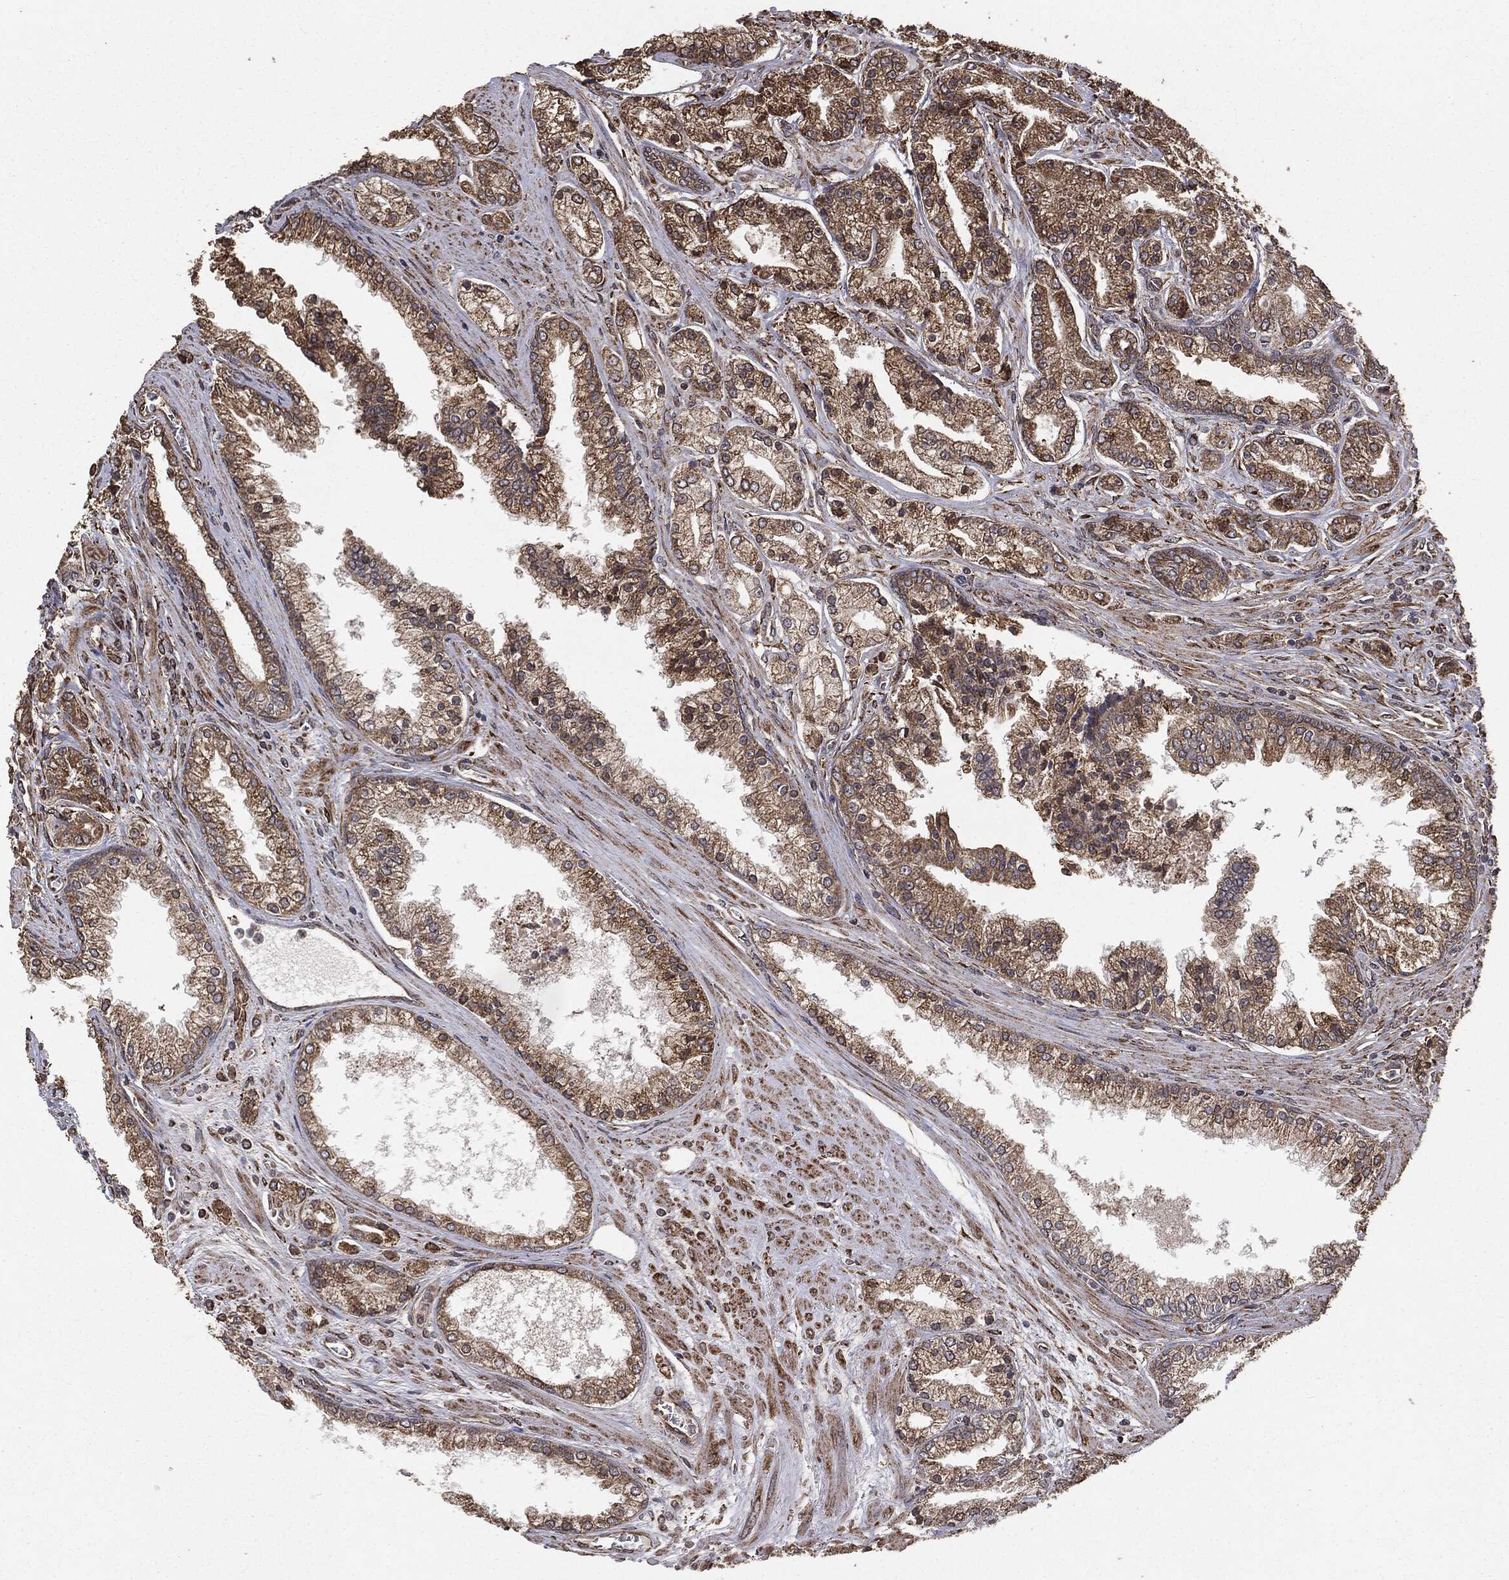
{"staining": {"intensity": "moderate", "quantity": ">75%", "location": "cytoplasmic/membranous"}, "tissue": "prostate cancer", "cell_type": "Tumor cells", "image_type": "cancer", "snomed": [{"axis": "morphology", "description": "Adenocarcinoma, High grade"}, {"axis": "topography", "description": "Prostate"}], "caption": "An IHC image of neoplastic tissue is shown. Protein staining in brown labels moderate cytoplasmic/membranous positivity in prostate adenocarcinoma (high-grade) within tumor cells.", "gene": "MTOR", "patient": {"sex": "male", "age": 66}}